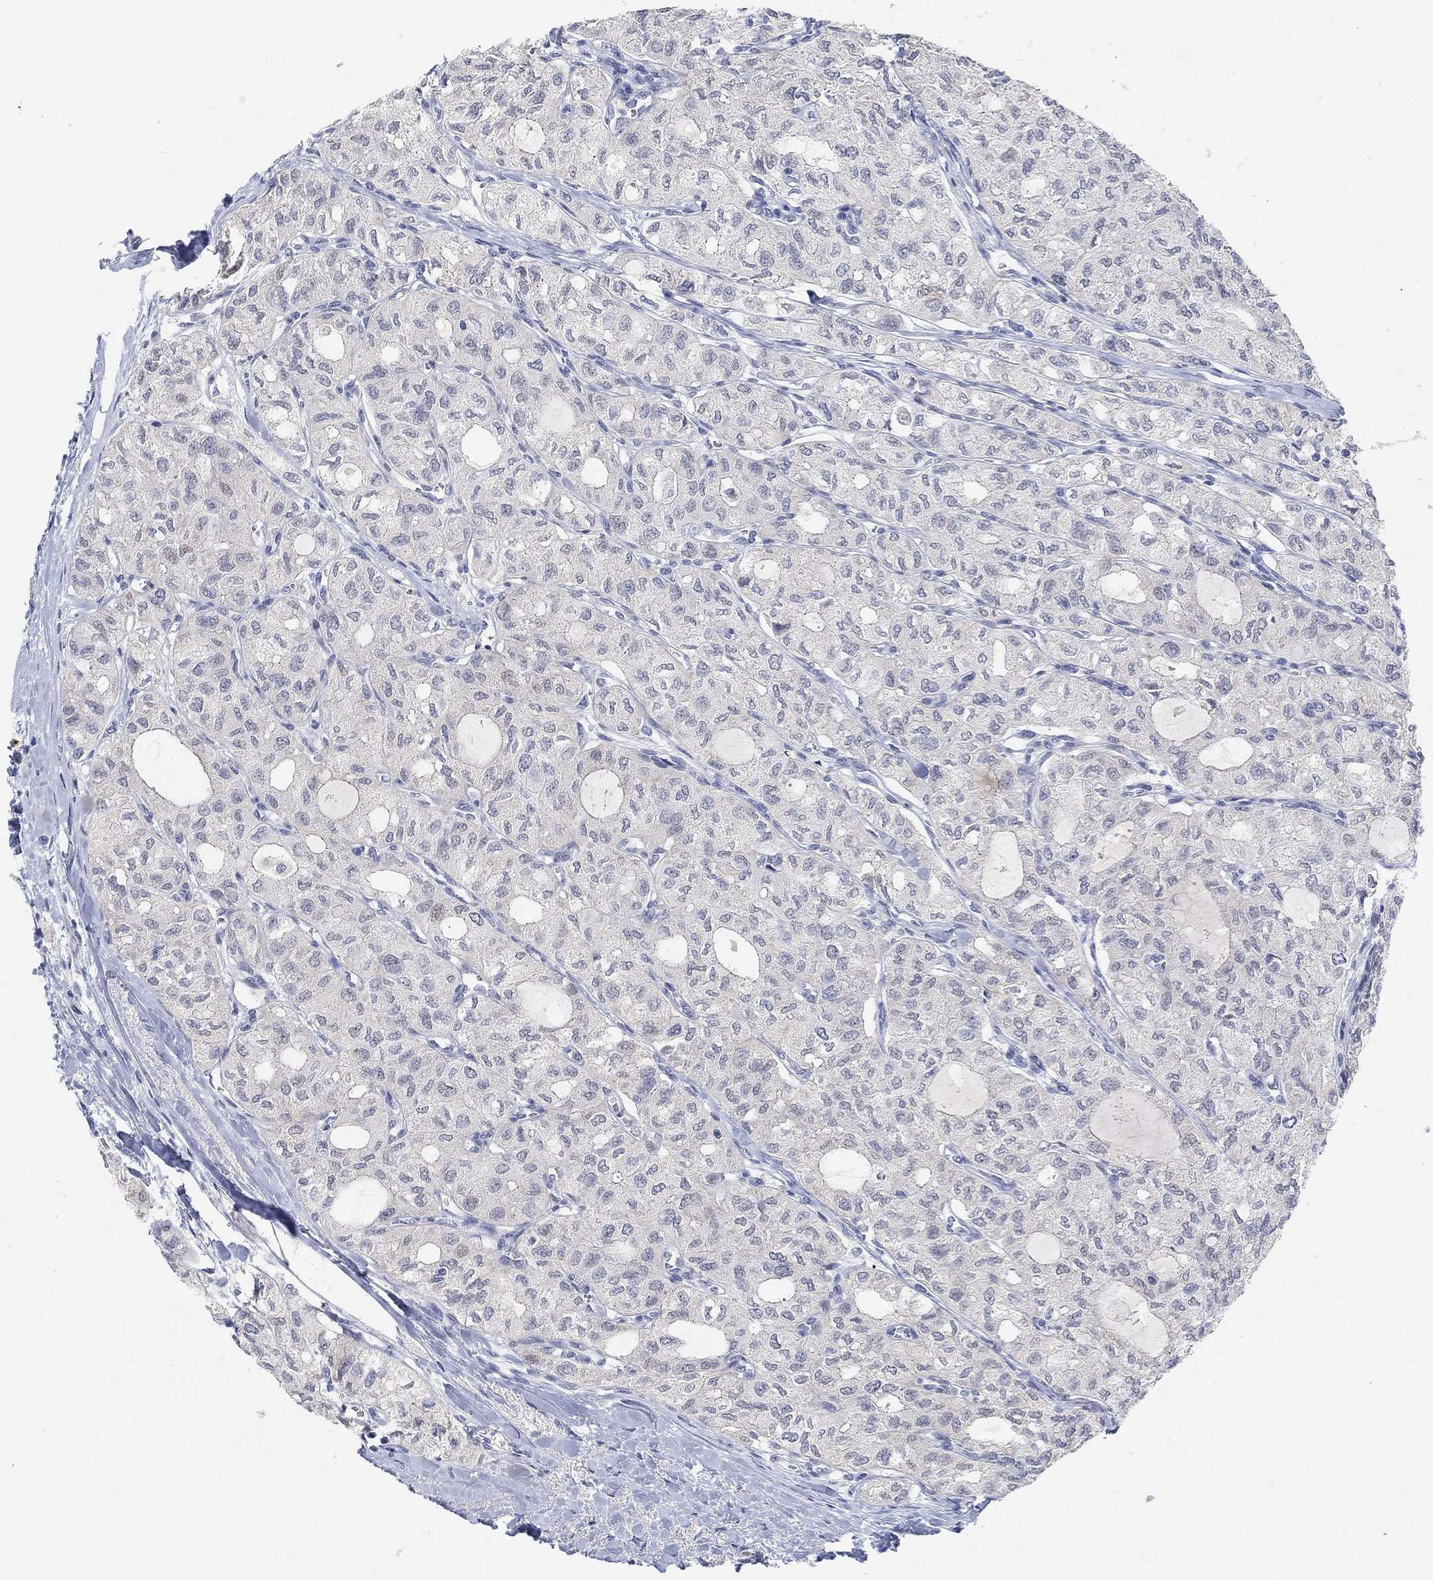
{"staining": {"intensity": "negative", "quantity": "none", "location": "none"}, "tissue": "thyroid cancer", "cell_type": "Tumor cells", "image_type": "cancer", "snomed": [{"axis": "morphology", "description": "Follicular adenoma carcinoma, NOS"}, {"axis": "topography", "description": "Thyroid gland"}], "caption": "Tumor cells show no significant protein positivity in follicular adenoma carcinoma (thyroid). The staining was performed using DAB (3,3'-diaminobenzidine) to visualize the protein expression in brown, while the nuclei were stained in blue with hematoxylin (Magnification: 20x).", "gene": "VAT1L", "patient": {"sex": "male", "age": 75}}